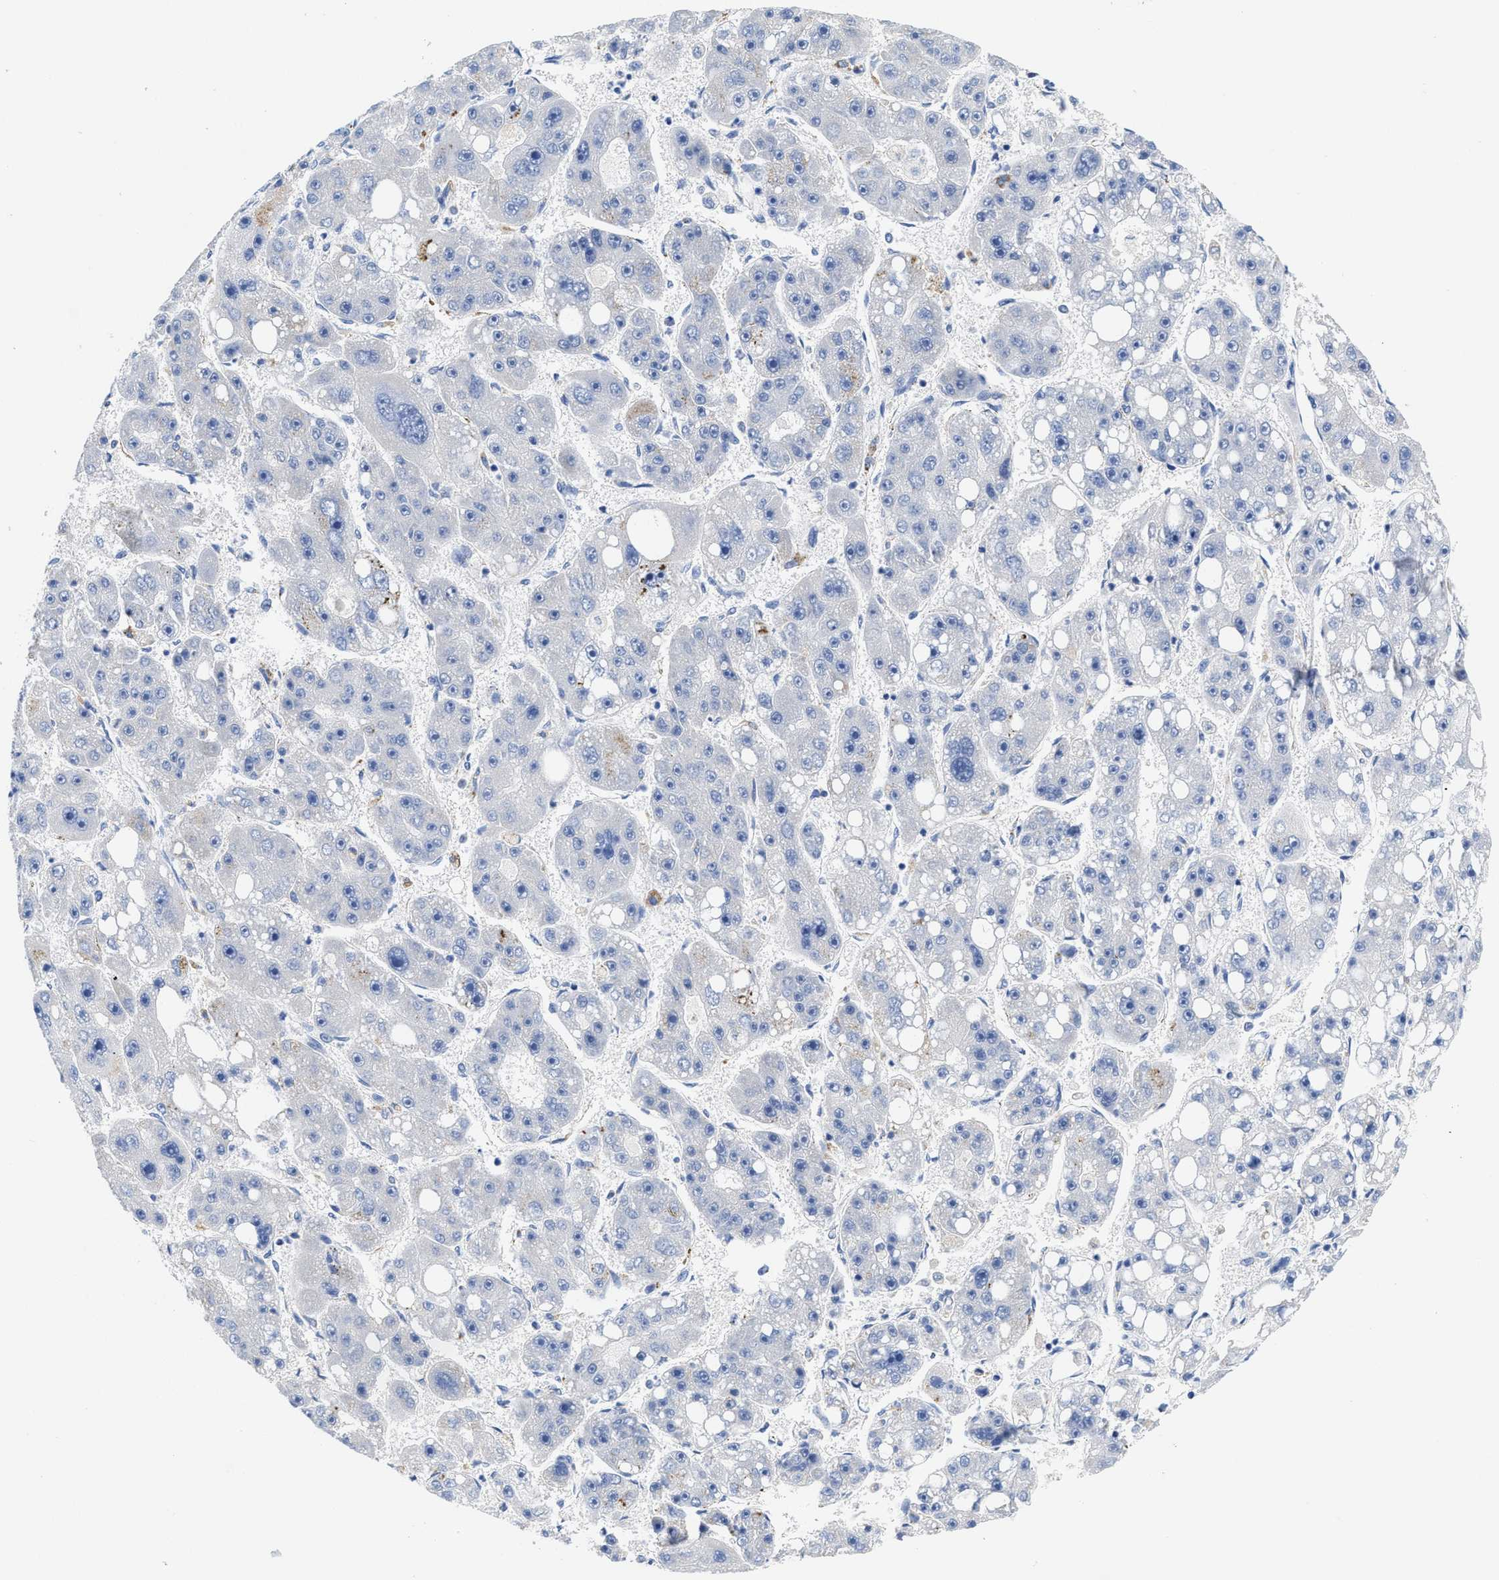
{"staining": {"intensity": "negative", "quantity": "none", "location": "none"}, "tissue": "liver cancer", "cell_type": "Tumor cells", "image_type": "cancer", "snomed": [{"axis": "morphology", "description": "Carcinoma, Hepatocellular, NOS"}, {"axis": "topography", "description": "Liver"}], "caption": "A high-resolution histopathology image shows IHC staining of hepatocellular carcinoma (liver), which exhibits no significant staining in tumor cells.", "gene": "TBRG4", "patient": {"sex": "female", "age": 61}}